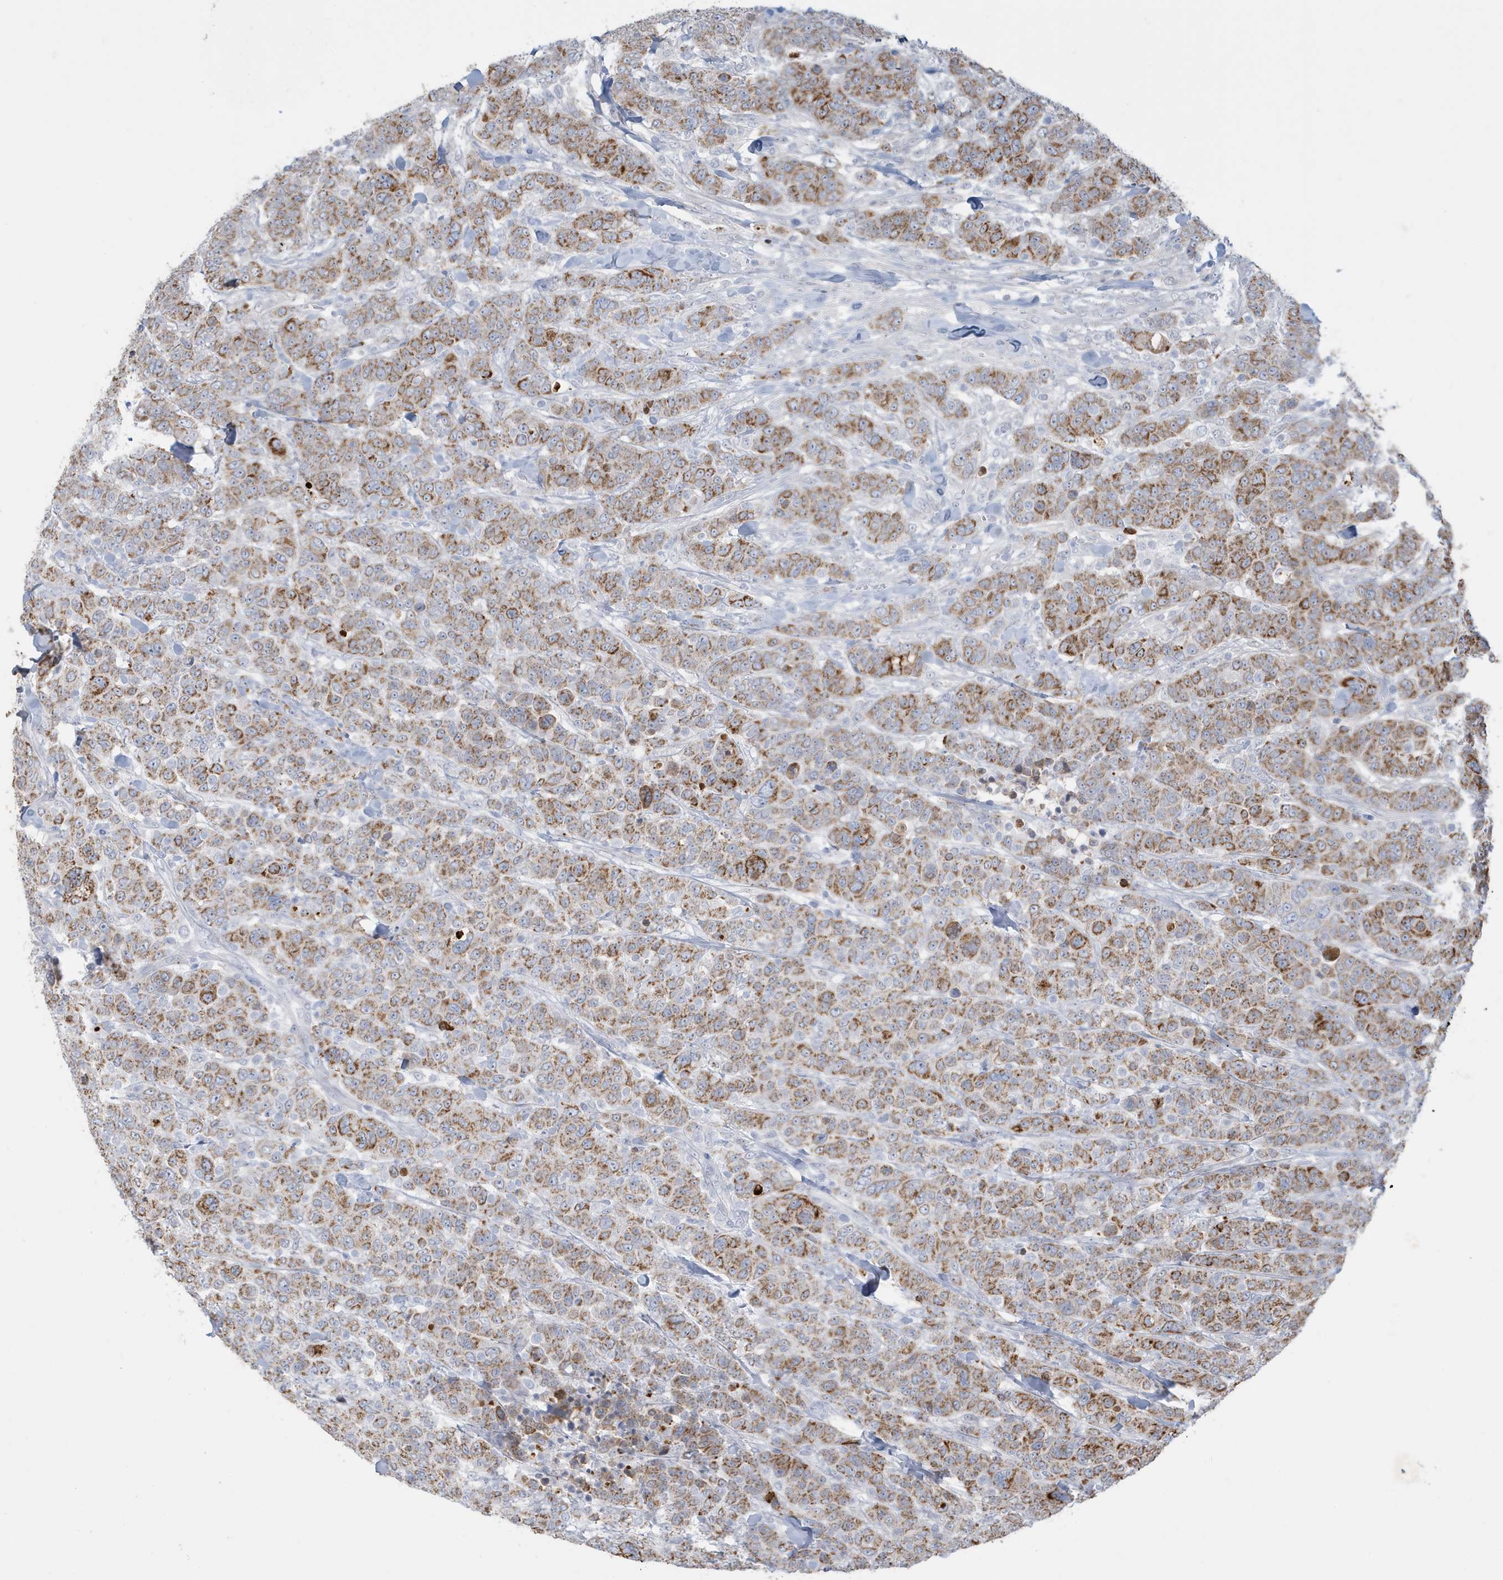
{"staining": {"intensity": "moderate", "quantity": ">75%", "location": "cytoplasmic/membranous"}, "tissue": "breast cancer", "cell_type": "Tumor cells", "image_type": "cancer", "snomed": [{"axis": "morphology", "description": "Duct carcinoma"}, {"axis": "topography", "description": "Breast"}], "caption": "Breast cancer (infiltrating ductal carcinoma) stained with immunohistochemistry exhibits moderate cytoplasmic/membranous positivity in approximately >75% of tumor cells.", "gene": "FNDC1", "patient": {"sex": "female", "age": 37}}